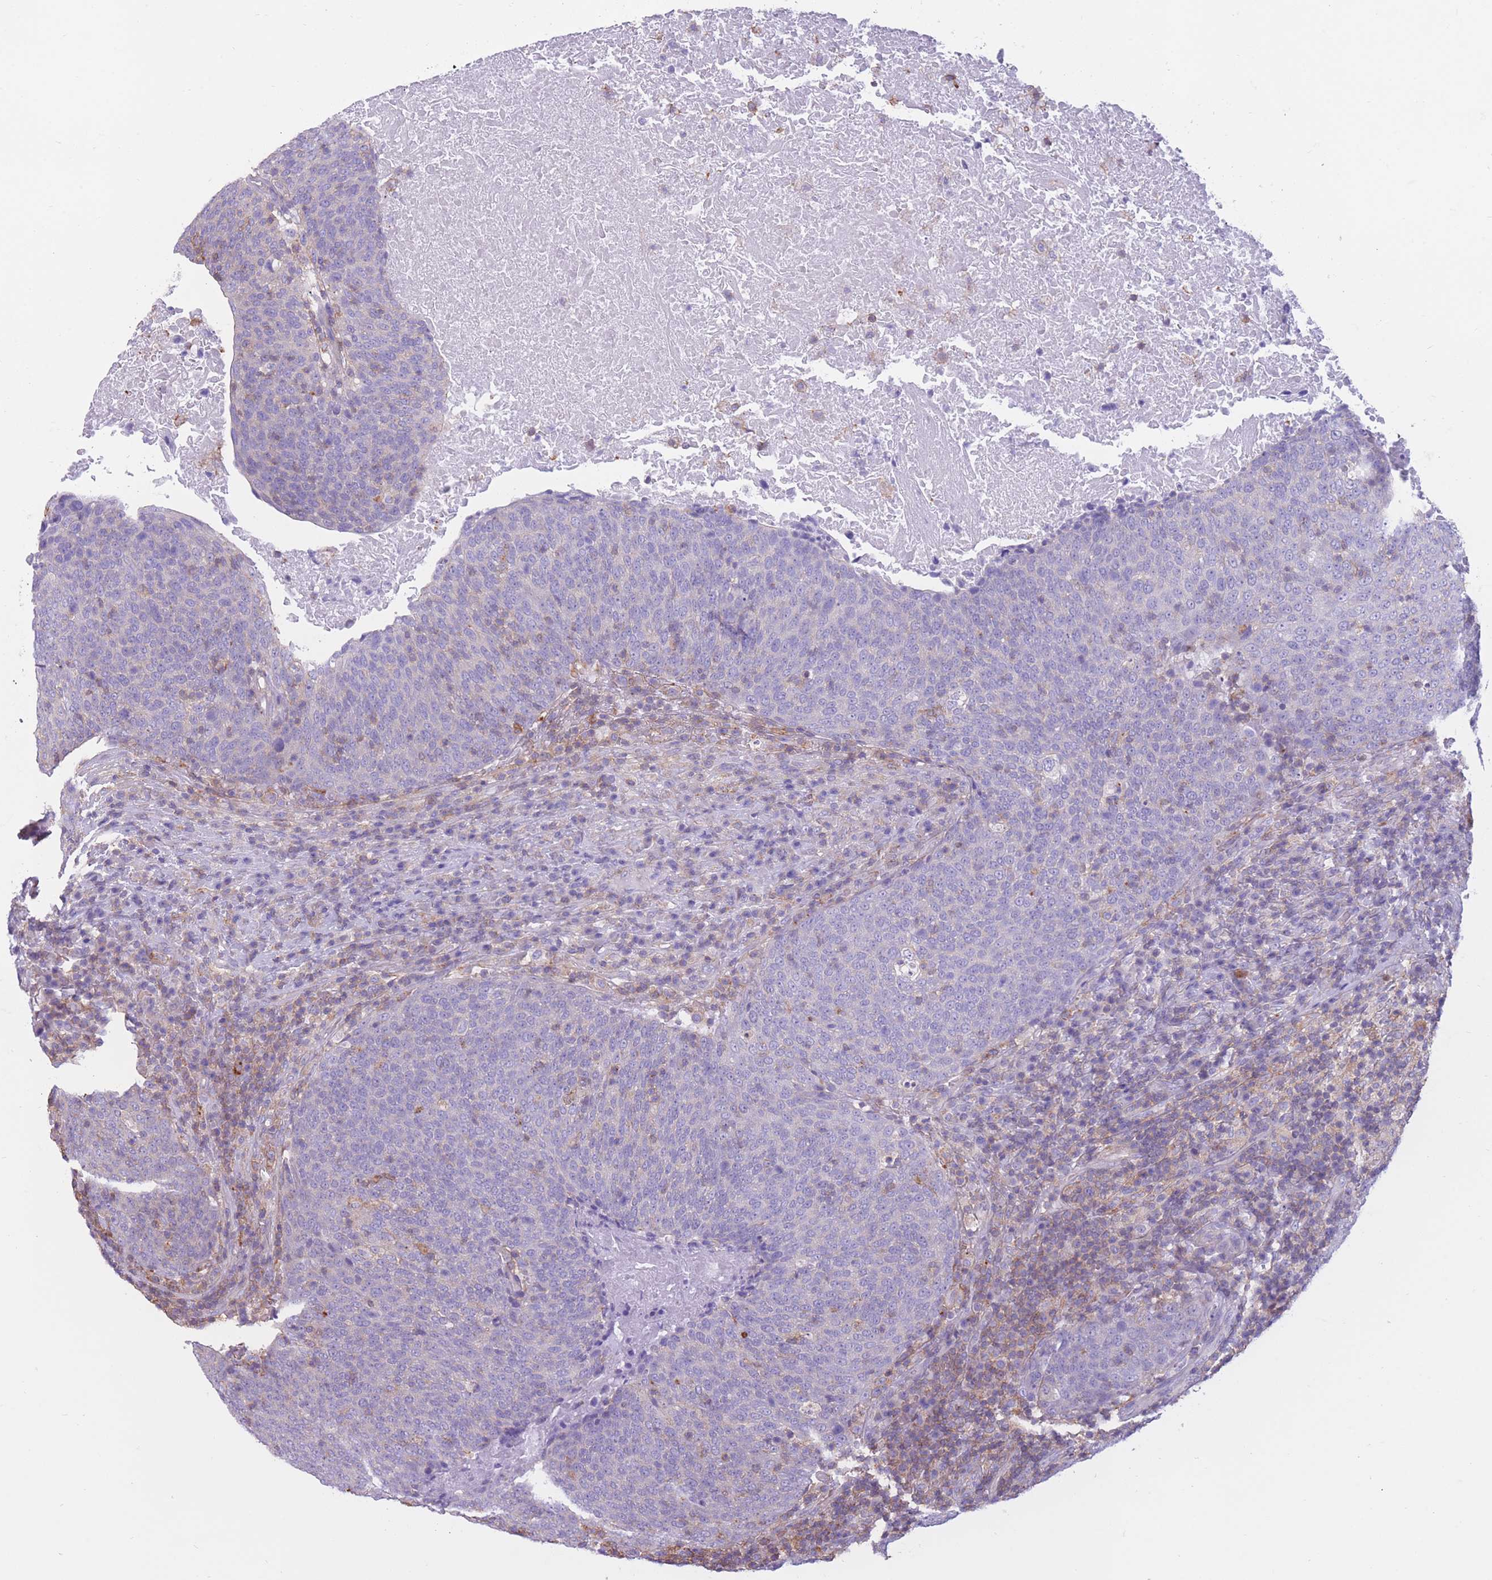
{"staining": {"intensity": "negative", "quantity": "none", "location": "none"}, "tissue": "head and neck cancer", "cell_type": "Tumor cells", "image_type": "cancer", "snomed": [{"axis": "morphology", "description": "Squamous cell carcinoma, NOS"}, {"axis": "morphology", "description": "Squamous cell carcinoma, metastatic, NOS"}, {"axis": "topography", "description": "Lymph node"}, {"axis": "topography", "description": "Head-Neck"}], "caption": "DAB immunohistochemical staining of human head and neck squamous cell carcinoma exhibits no significant staining in tumor cells.", "gene": "PDHA1", "patient": {"sex": "male", "age": 62}}